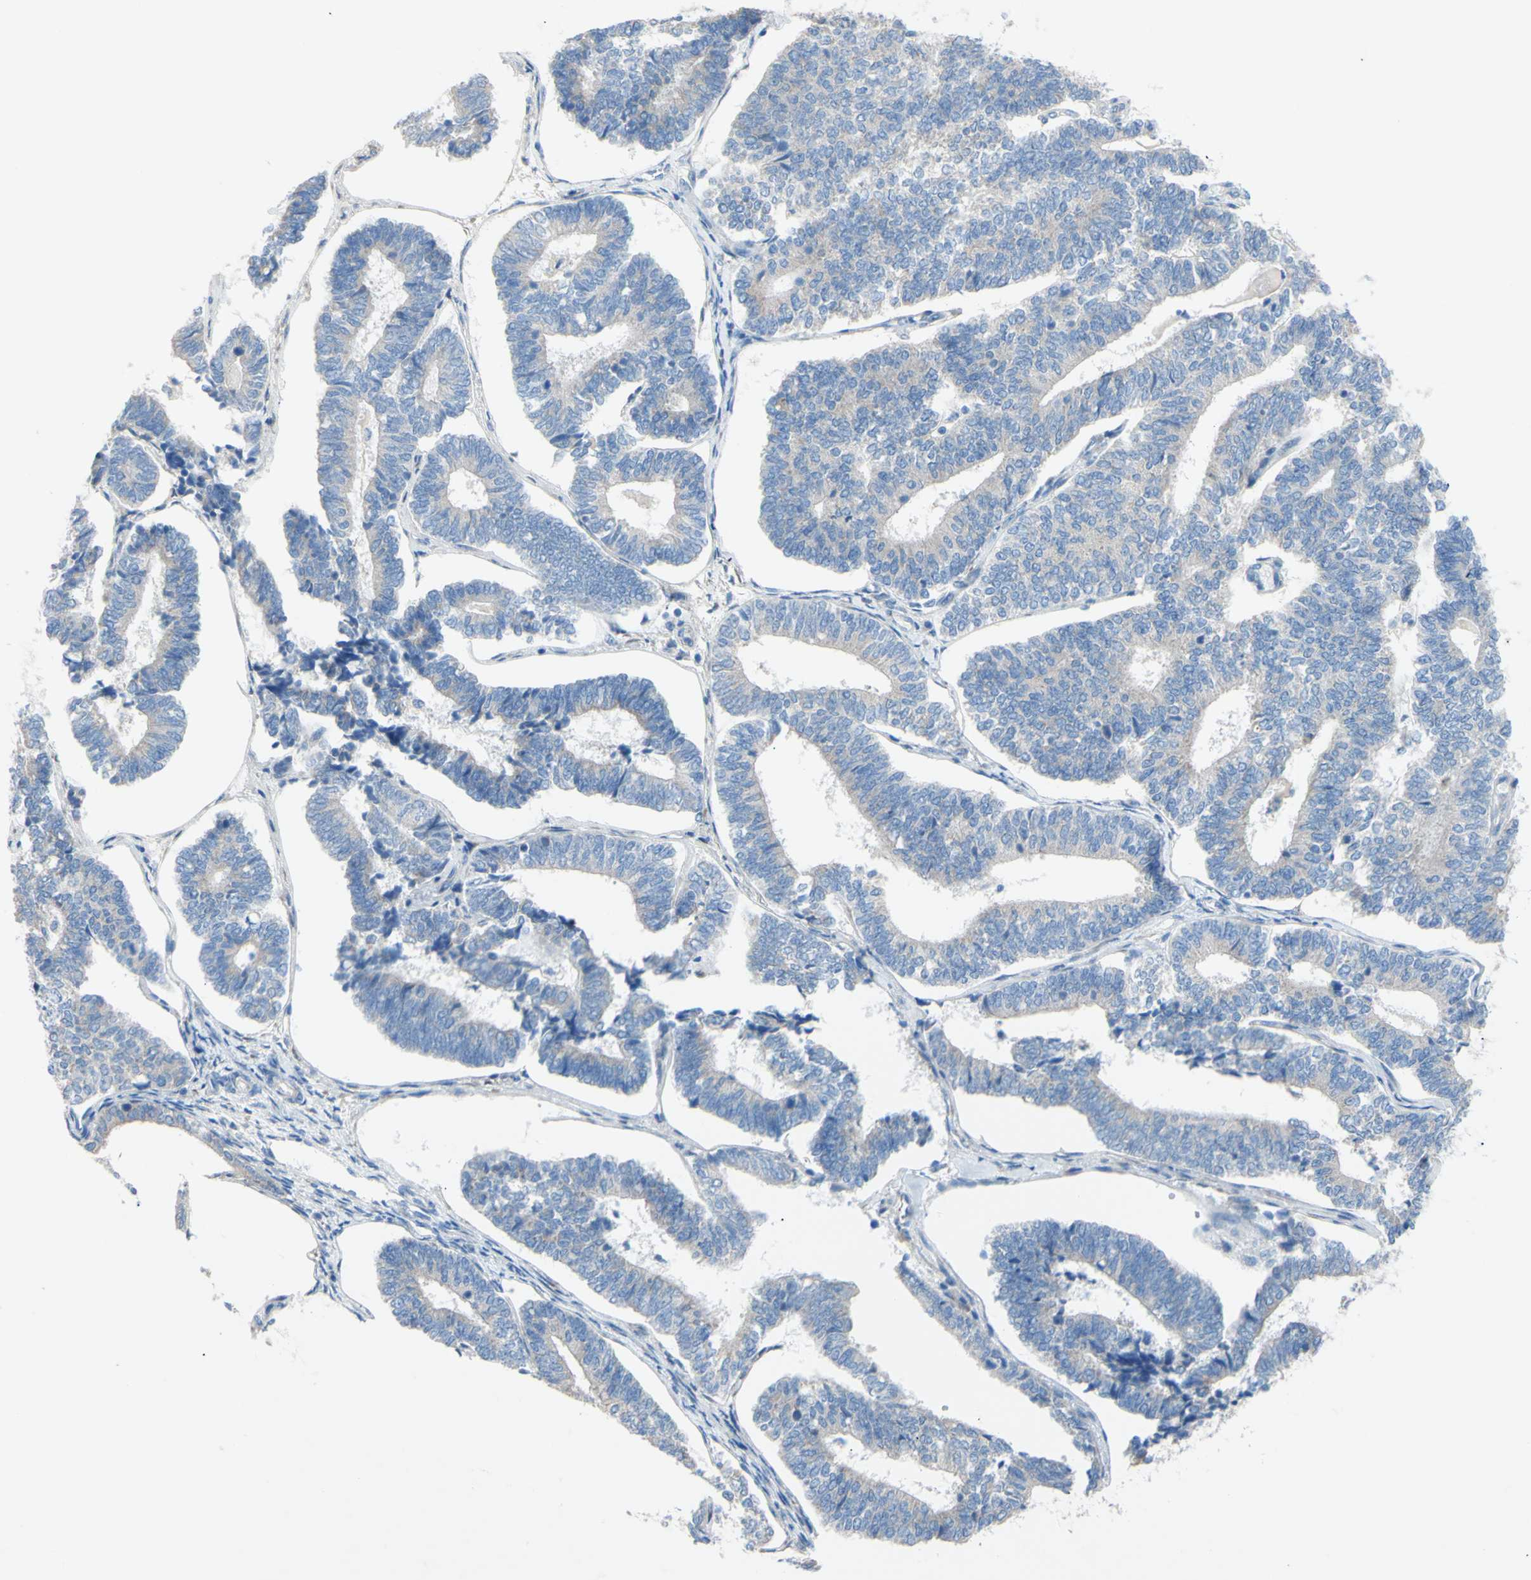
{"staining": {"intensity": "negative", "quantity": "none", "location": "none"}, "tissue": "endometrial cancer", "cell_type": "Tumor cells", "image_type": "cancer", "snomed": [{"axis": "morphology", "description": "Adenocarcinoma, NOS"}, {"axis": "topography", "description": "Endometrium"}], "caption": "Immunohistochemical staining of adenocarcinoma (endometrial) displays no significant staining in tumor cells. (DAB (3,3'-diaminobenzidine) immunohistochemistry with hematoxylin counter stain).", "gene": "TMIGD2", "patient": {"sex": "female", "age": 70}}